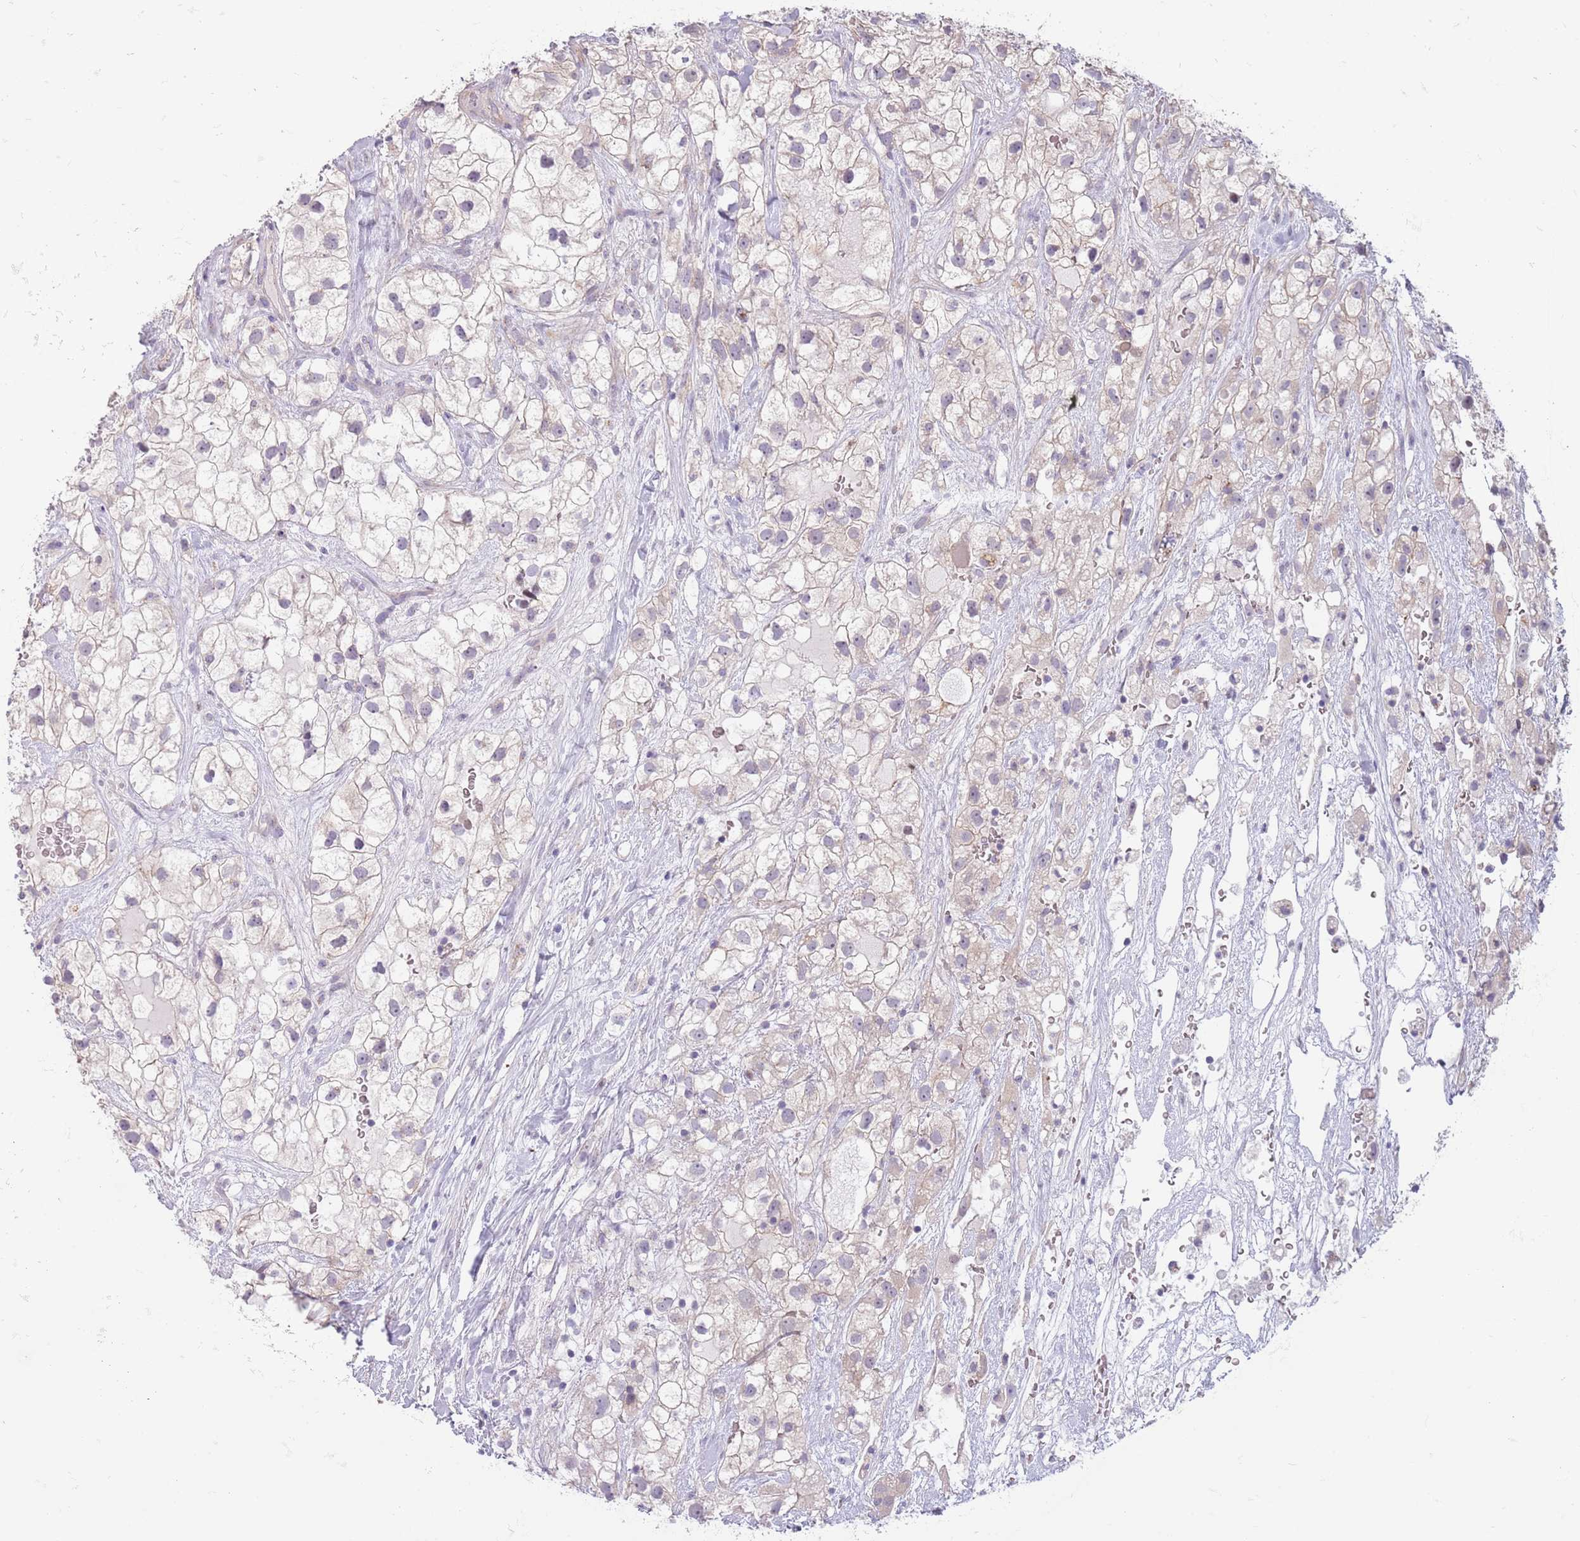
{"staining": {"intensity": "weak", "quantity": "<25%", "location": "cytoplasmic/membranous"}, "tissue": "renal cancer", "cell_type": "Tumor cells", "image_type": "cancer", "snomed": [{"axis": "morphology", "description": "Adenocarcinoma, NOS"}, {"axis": "topography", "description": "Kidney"}], "caption": "A histopathology image of human renal adenocarcinoma is negative for staining in tumor cells.", "gene": "LDHD", "patient": {"sex": "male", "age": 59}}